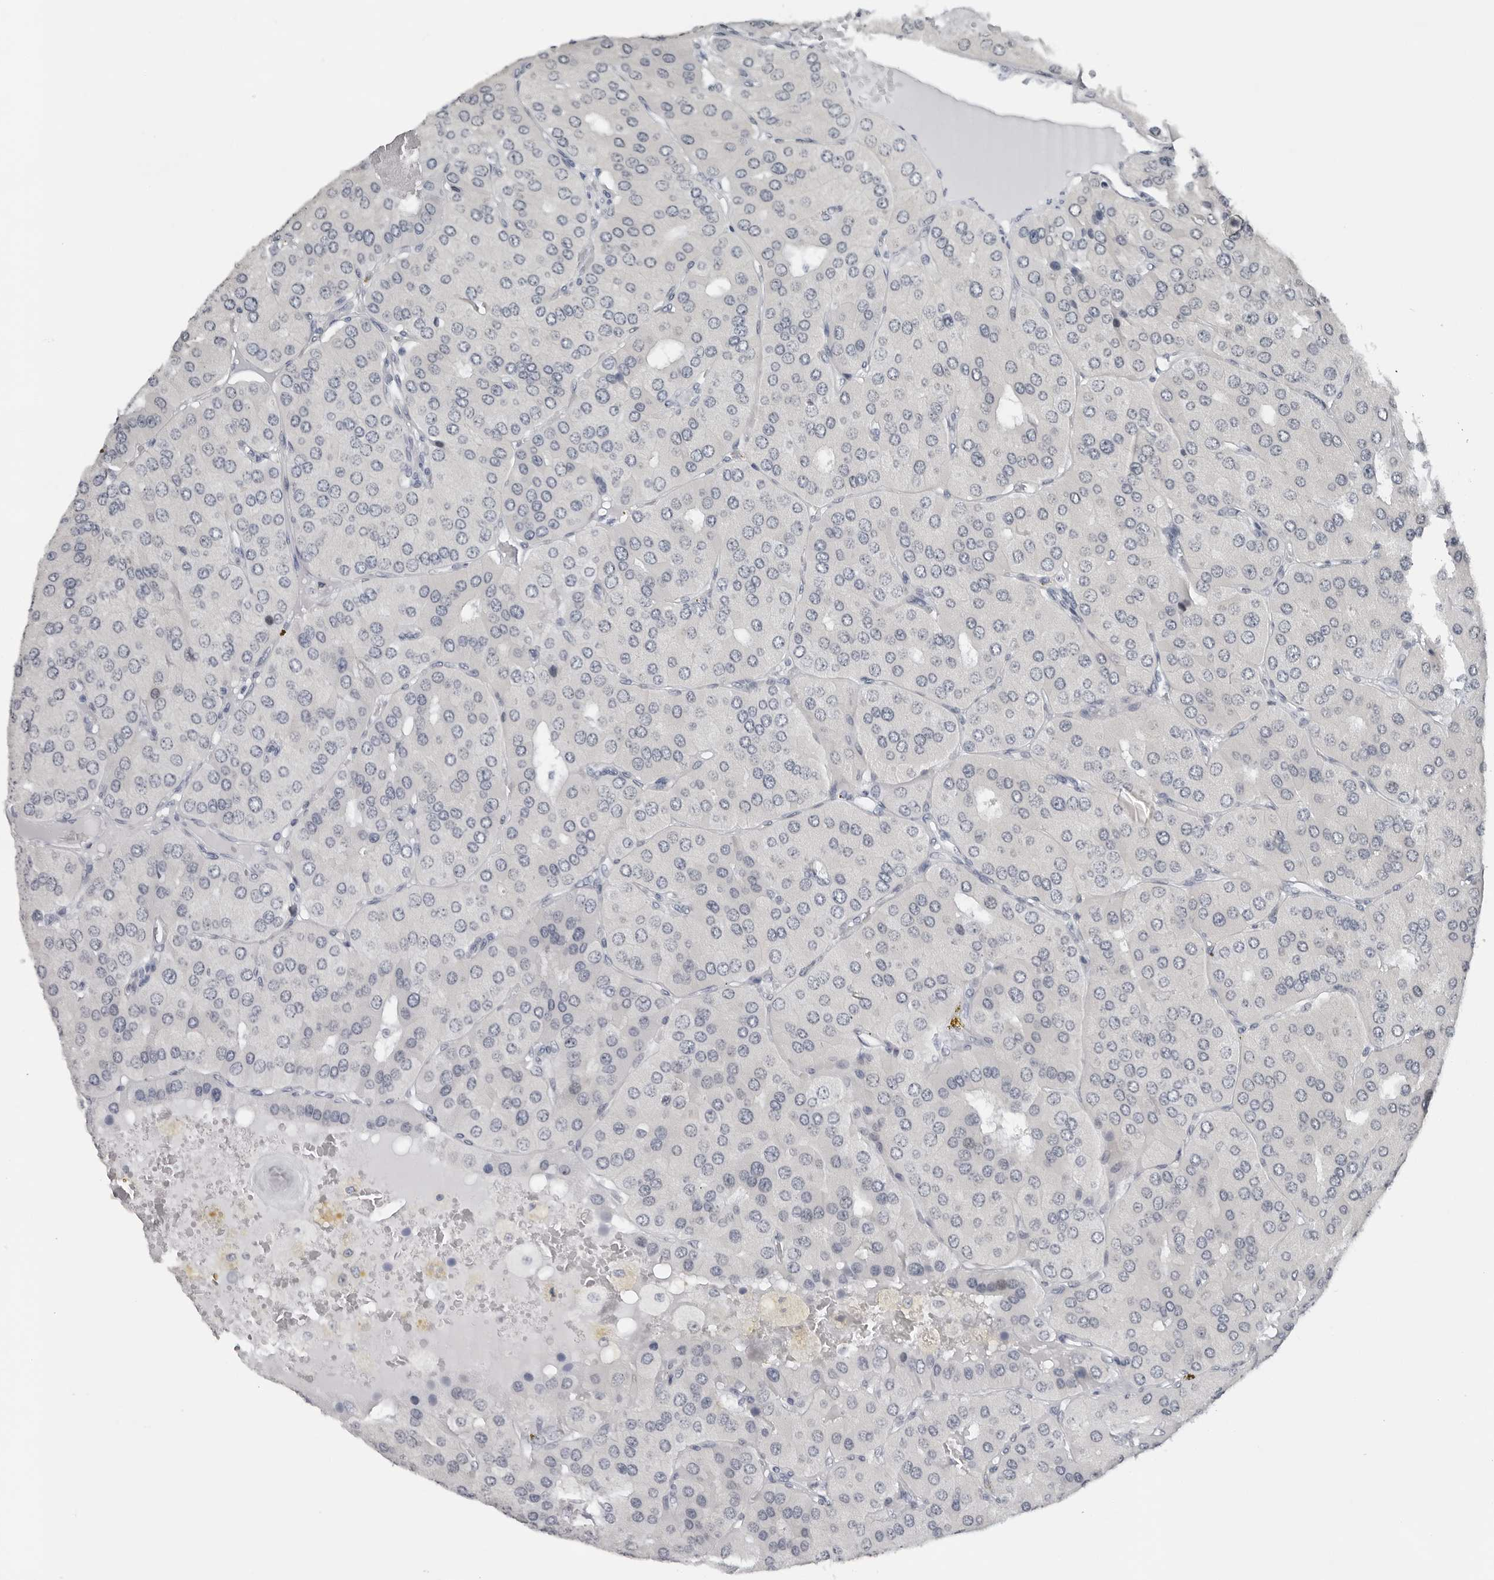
{"staining": {"intensity": "moderate", "quantity": "25%-75%", "location": "nuclear"}, "tissue": "parathyroid gland", "cell_type": "Glandular cells", "image_type": "normal", "snomed": [{"axis": "morphology", "description": "Normal tissue, NOS"}, {"axis": "morphology", "description": "Adenoma, NOS"}, {"axis": "topography", "description": "Parathyroid gland"}], "caption": "Immunohistochemical staining of benign parathyroid gland reveals medium levels of moderate nuclear staining in approximately 25%-75% of glandular cells. (Stains: DAB (3,3'-diaminobenzidine) in brown, nuclei in blue, Microscopy: brightfield microscopy at high magnification).", "gene": "PPP1R42", "patient": {"sex": "female", "age": 86}}